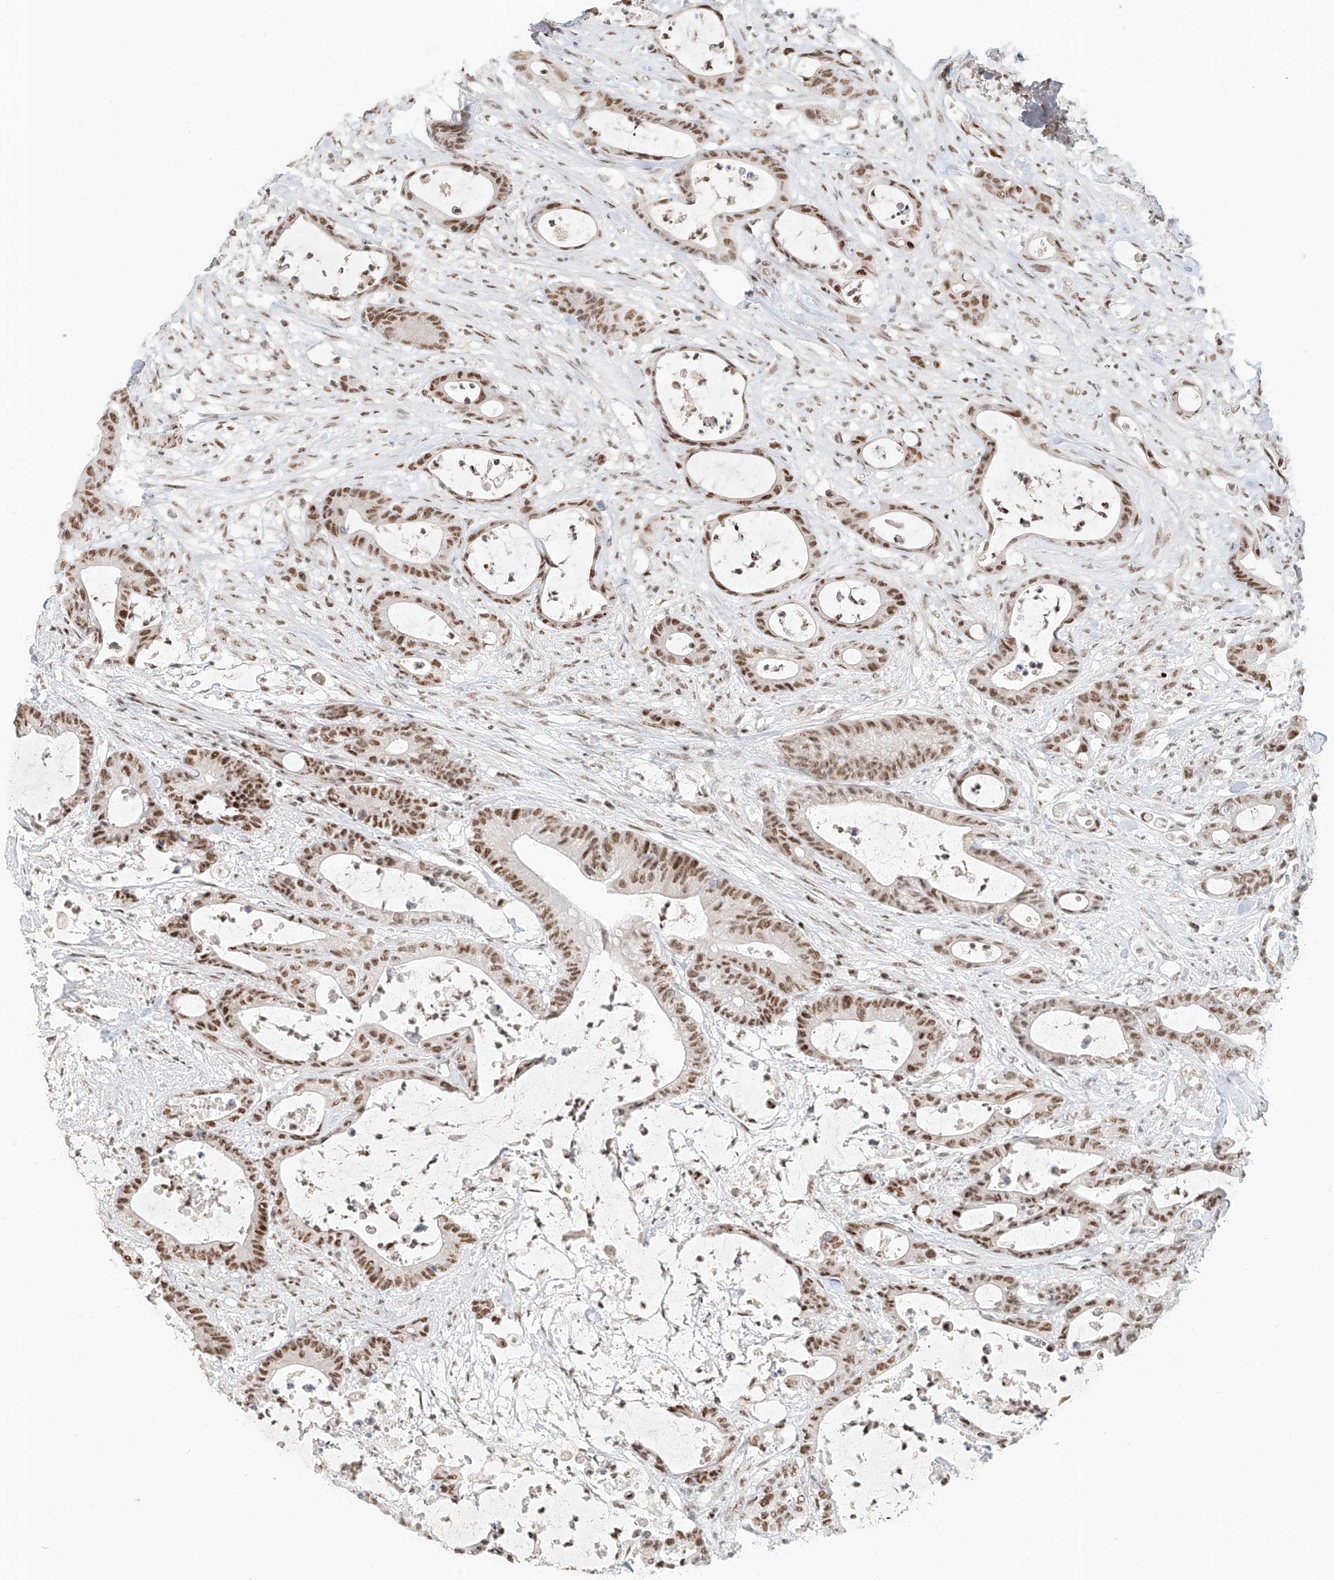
{"staining": {"intensity": "moderate", "quantity": ">75%", "location": "nuclear"}, "tissue": "colorectal cancer", "cell_type": "Tumor cells", "image_type": "cancer", "snomed": [{"axis": "morphology", "description": "Adenocarcinoma, NOS"}, {"axis": "topography", "description": "Colon"}], "caption": "Adenocarcinoma (colorectal) stained with a protein marker reveals moderate staining in tumor cells.", "gene": "CXorf58", "patient": {"sex": "female", "age": 84}}